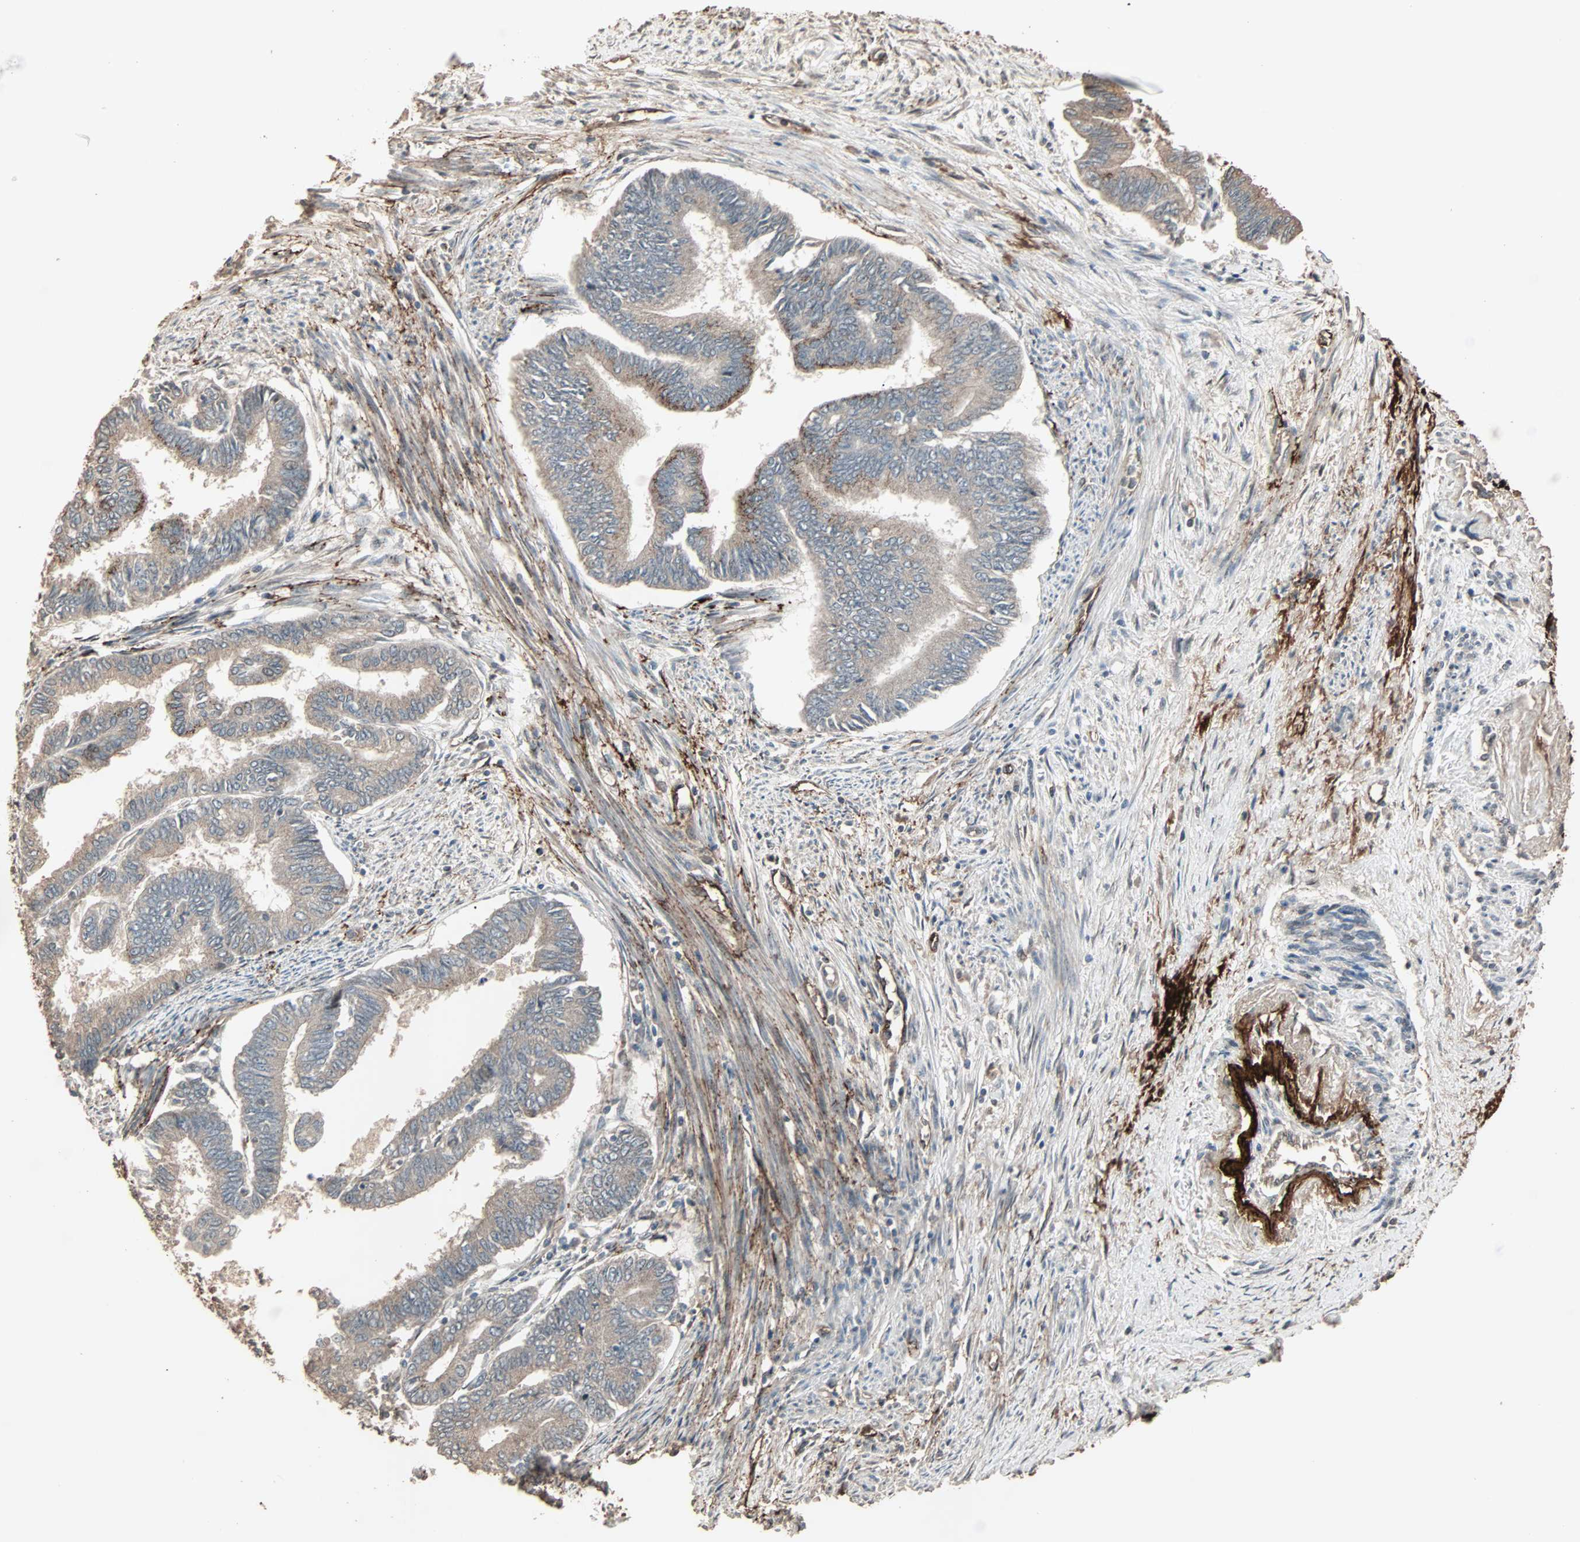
{"staining": {"intensity": "weak", "quantity": ">75%", "location": "cytoplasmic/membranous"}, "tissue": "endometrial cancer", "cell_type": "Tumor cells", "image_type": "cancer", "snomed": [{"axis": "morphology", "description": "Adenocarcinoma, NOS"}, {"axis": "topography", "description": "Endometrium"}], "caption": "A brown stain labels weak cytoplasmic/membranous positivity of a protein in adenocarcinoma (endometrial) tumor cells. The staining is performed using DAB brown chromogen to label protein expression. The nuclei are counter-stained blue using hematoxylin.", "gene": "CALCRL", "patient": {"sex": "female", "age": 86}}